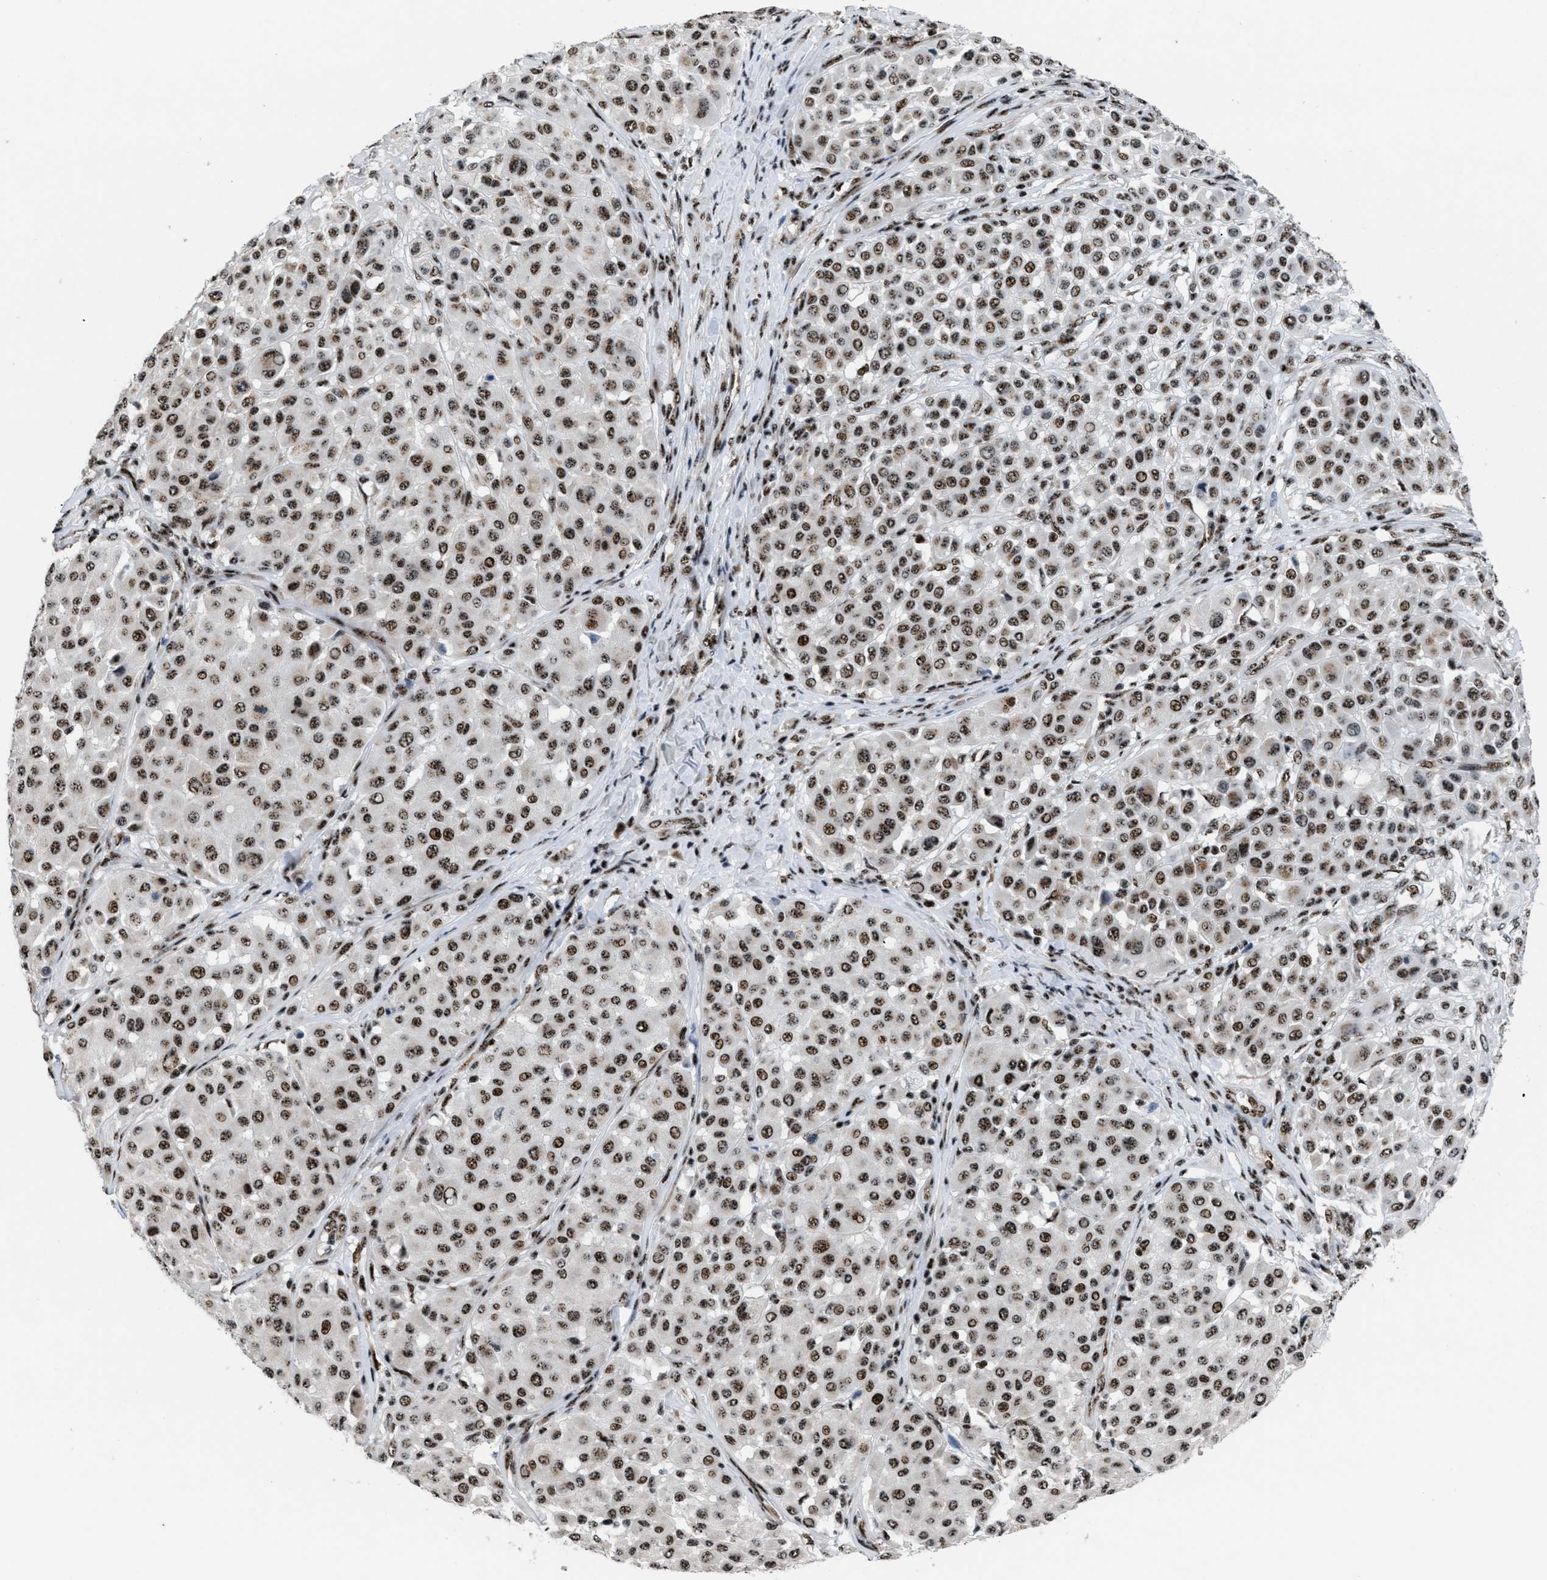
{"staining": {"intensity": "strong", "quantity": ">75%", "location": "nuclear"}, "tissue": "melanoma", "cell_type": "Tumor cells", "image_type": "cancer", "snomed": [{"axis": "morphology", "description": "Malignant melanoma, Metastatic site"}, {"axis": "topography", "description": "Soft tissue"}], "caption": "This image exhibits IHC staining of human melanoma, with high strong nuclear staining in about >75% of tumor cells.", "gene": "CDR2", "patient": {"sex": "male", "age": 41}}